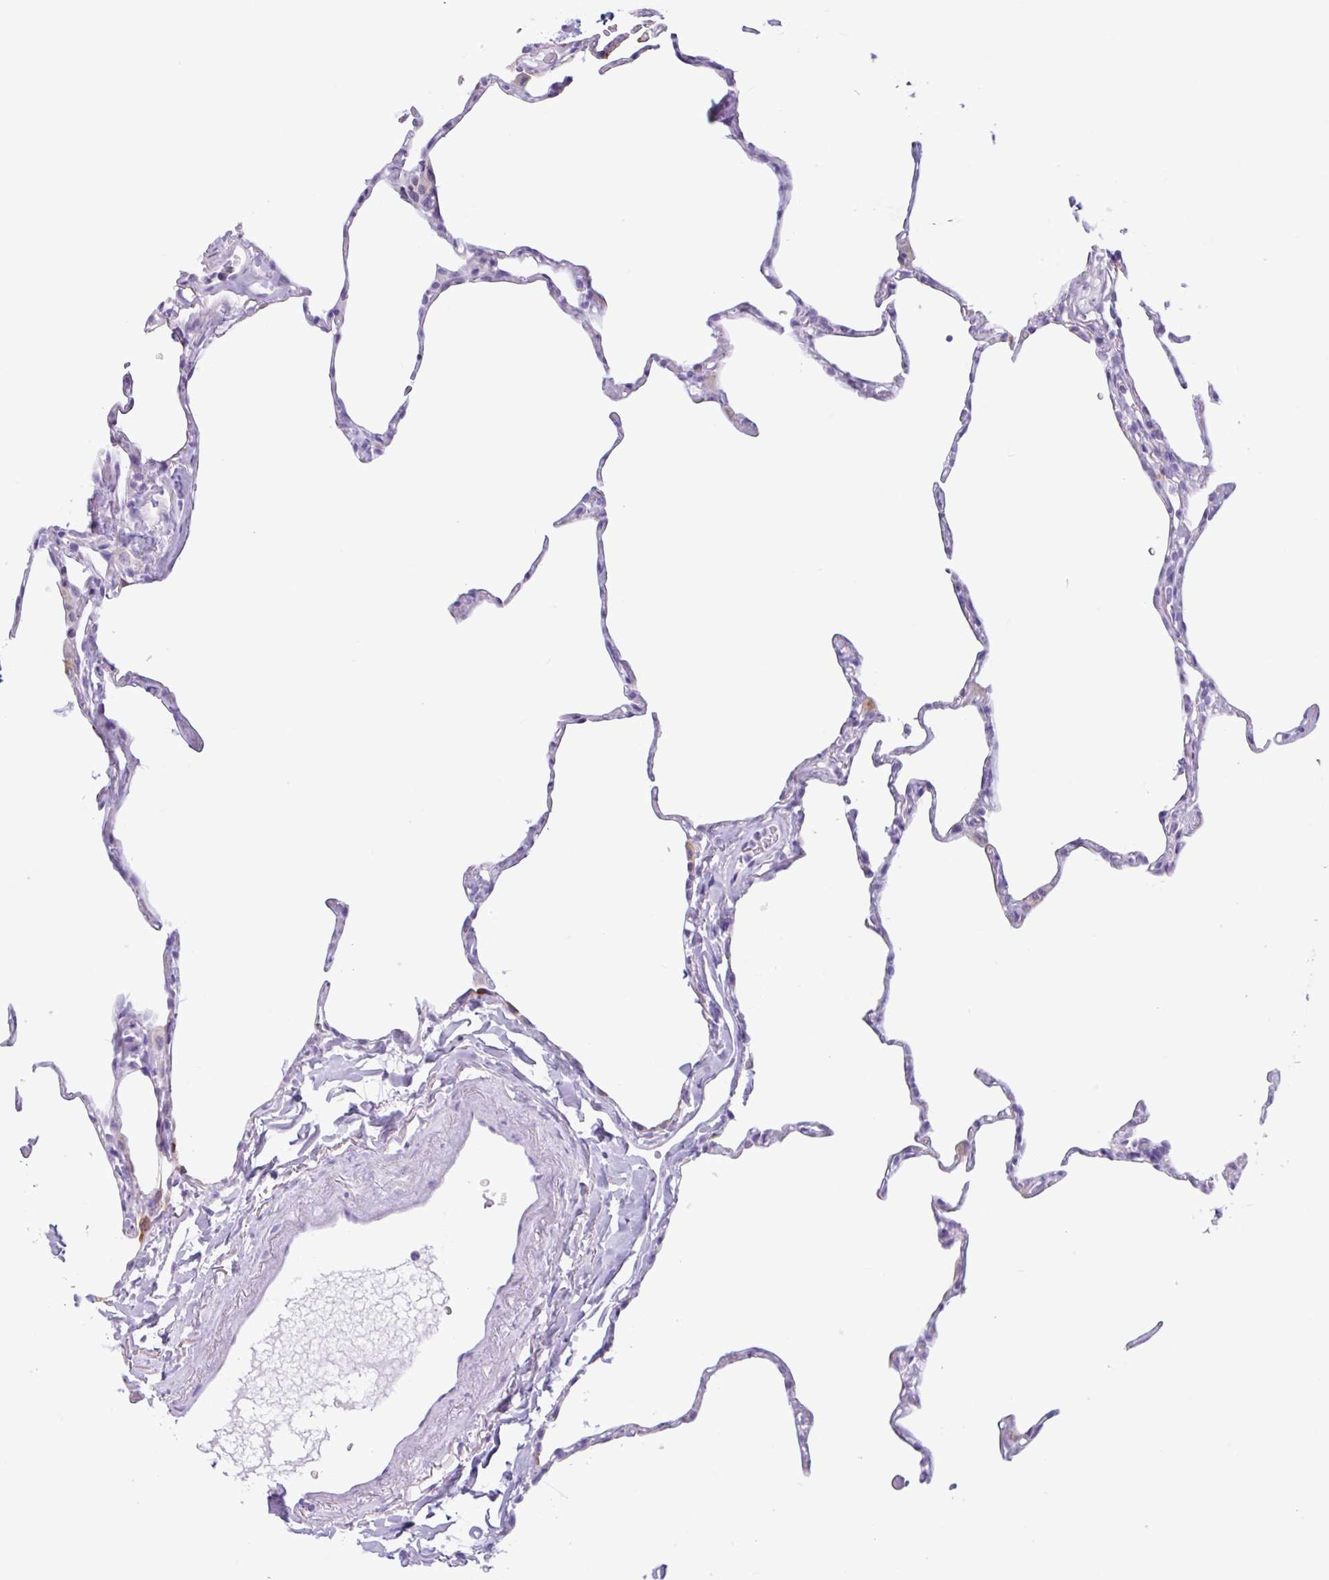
{"staining": {"intensity": "moderate", "quantity": "<25%", "location": "cytoplasmic/membranous"}, "tissue": "lung", "cell_type": "Alveolar cells", "image_type": "normal", "snomed": [{"axis": "morphology", "description": "Normal tissue, NOS"}, {"axis": "topography", "description": "Lung"}], "caption": "A histopathology image of human lung stained for a protein displays moderate cytoplasmic/membranous brown staining in alveolar cells. The protein of interest is shown in brown color, while the nuclei are stained blue.", "gene": "CTSE", "patient": {"sex": "male", "age": 65}}